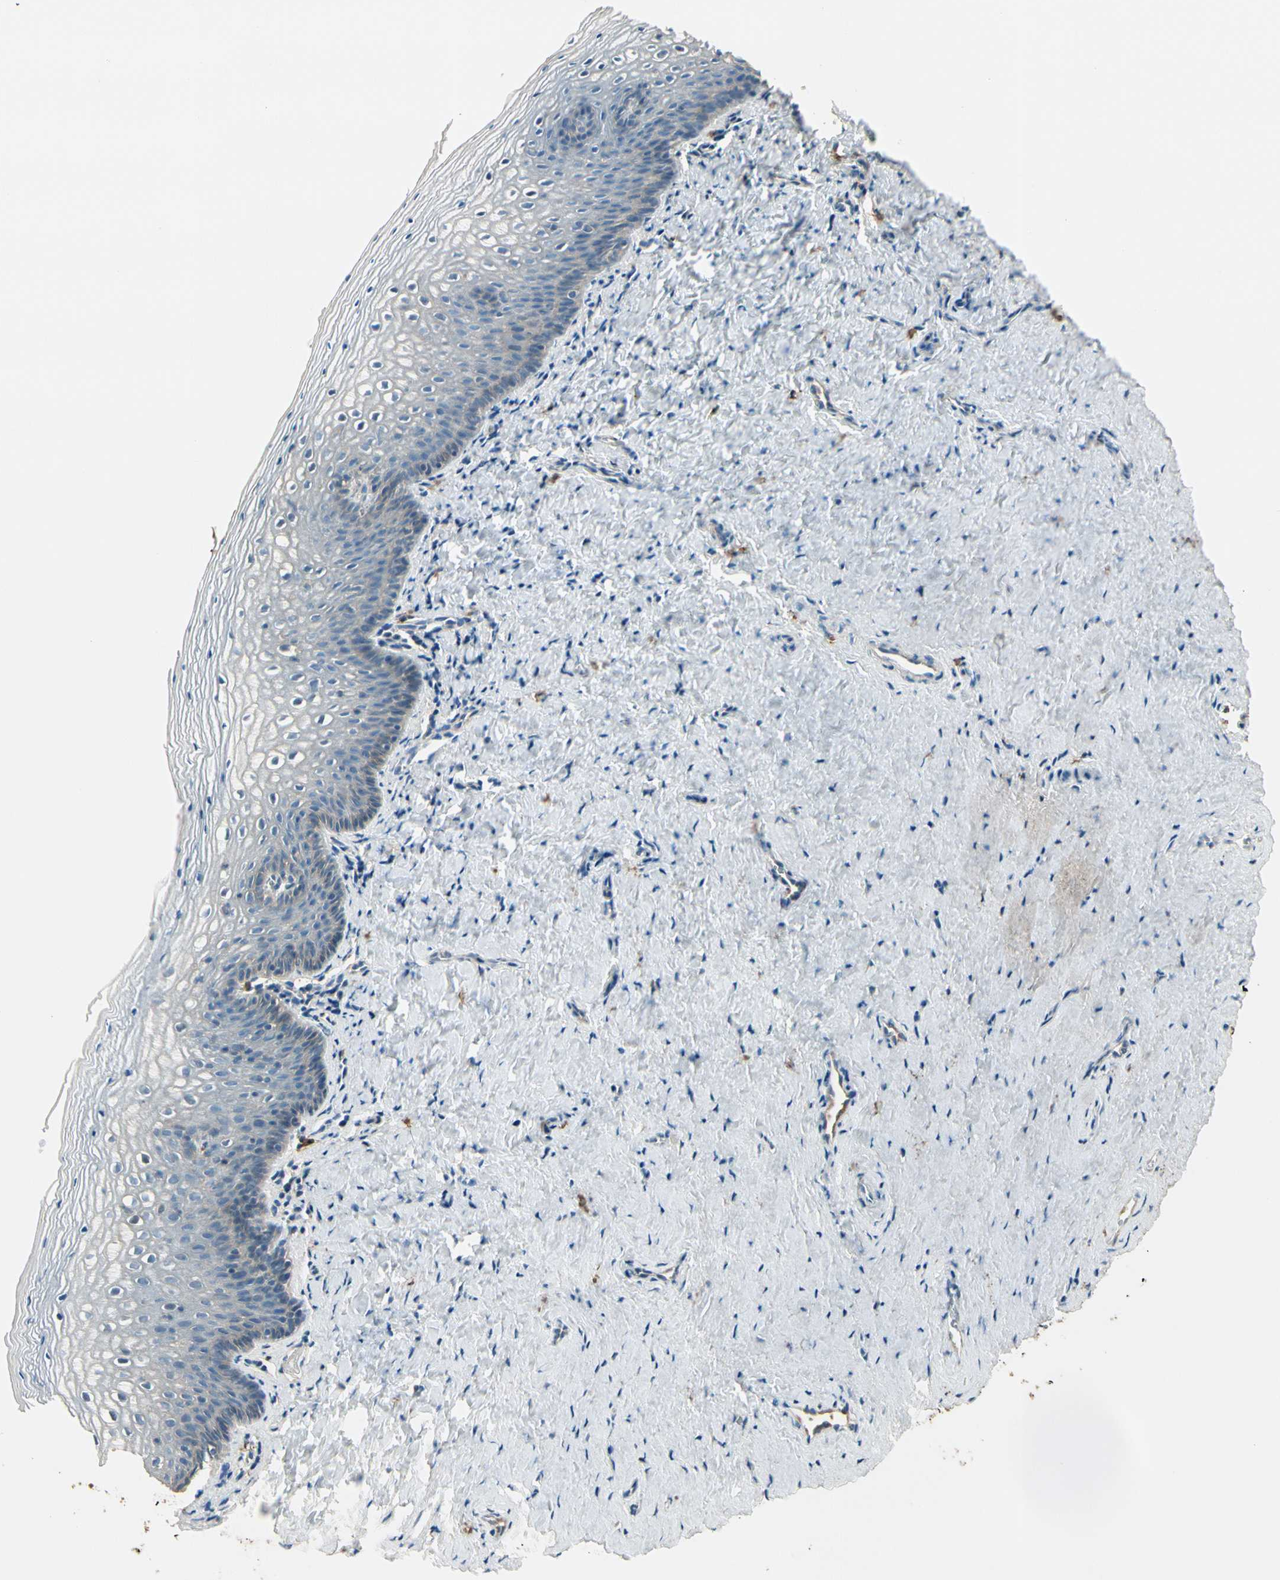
{"staining": {"intensity": "weak", "quantity": "25%-75%", "location": "cytoplasmic/membranous"}, "tissue": "vagina", "cell_type": "Squamous epithelial cells", "image_type": "normal", "snomed": [{"axis": "morphology", "description": "Normal tissue, NOS"}, {"axis": "topography", "description": "Vagina"}], "caption": "This micrograph demonstrates immunohistochemistry (IHC) staining of normal human vagina, with low weak cytoplasmic/membranous expression in approximately 25%-75% of squamous epithelial cells.", "gene": "PLXNA1", "patient": {"sex": "female", "age": 46}}